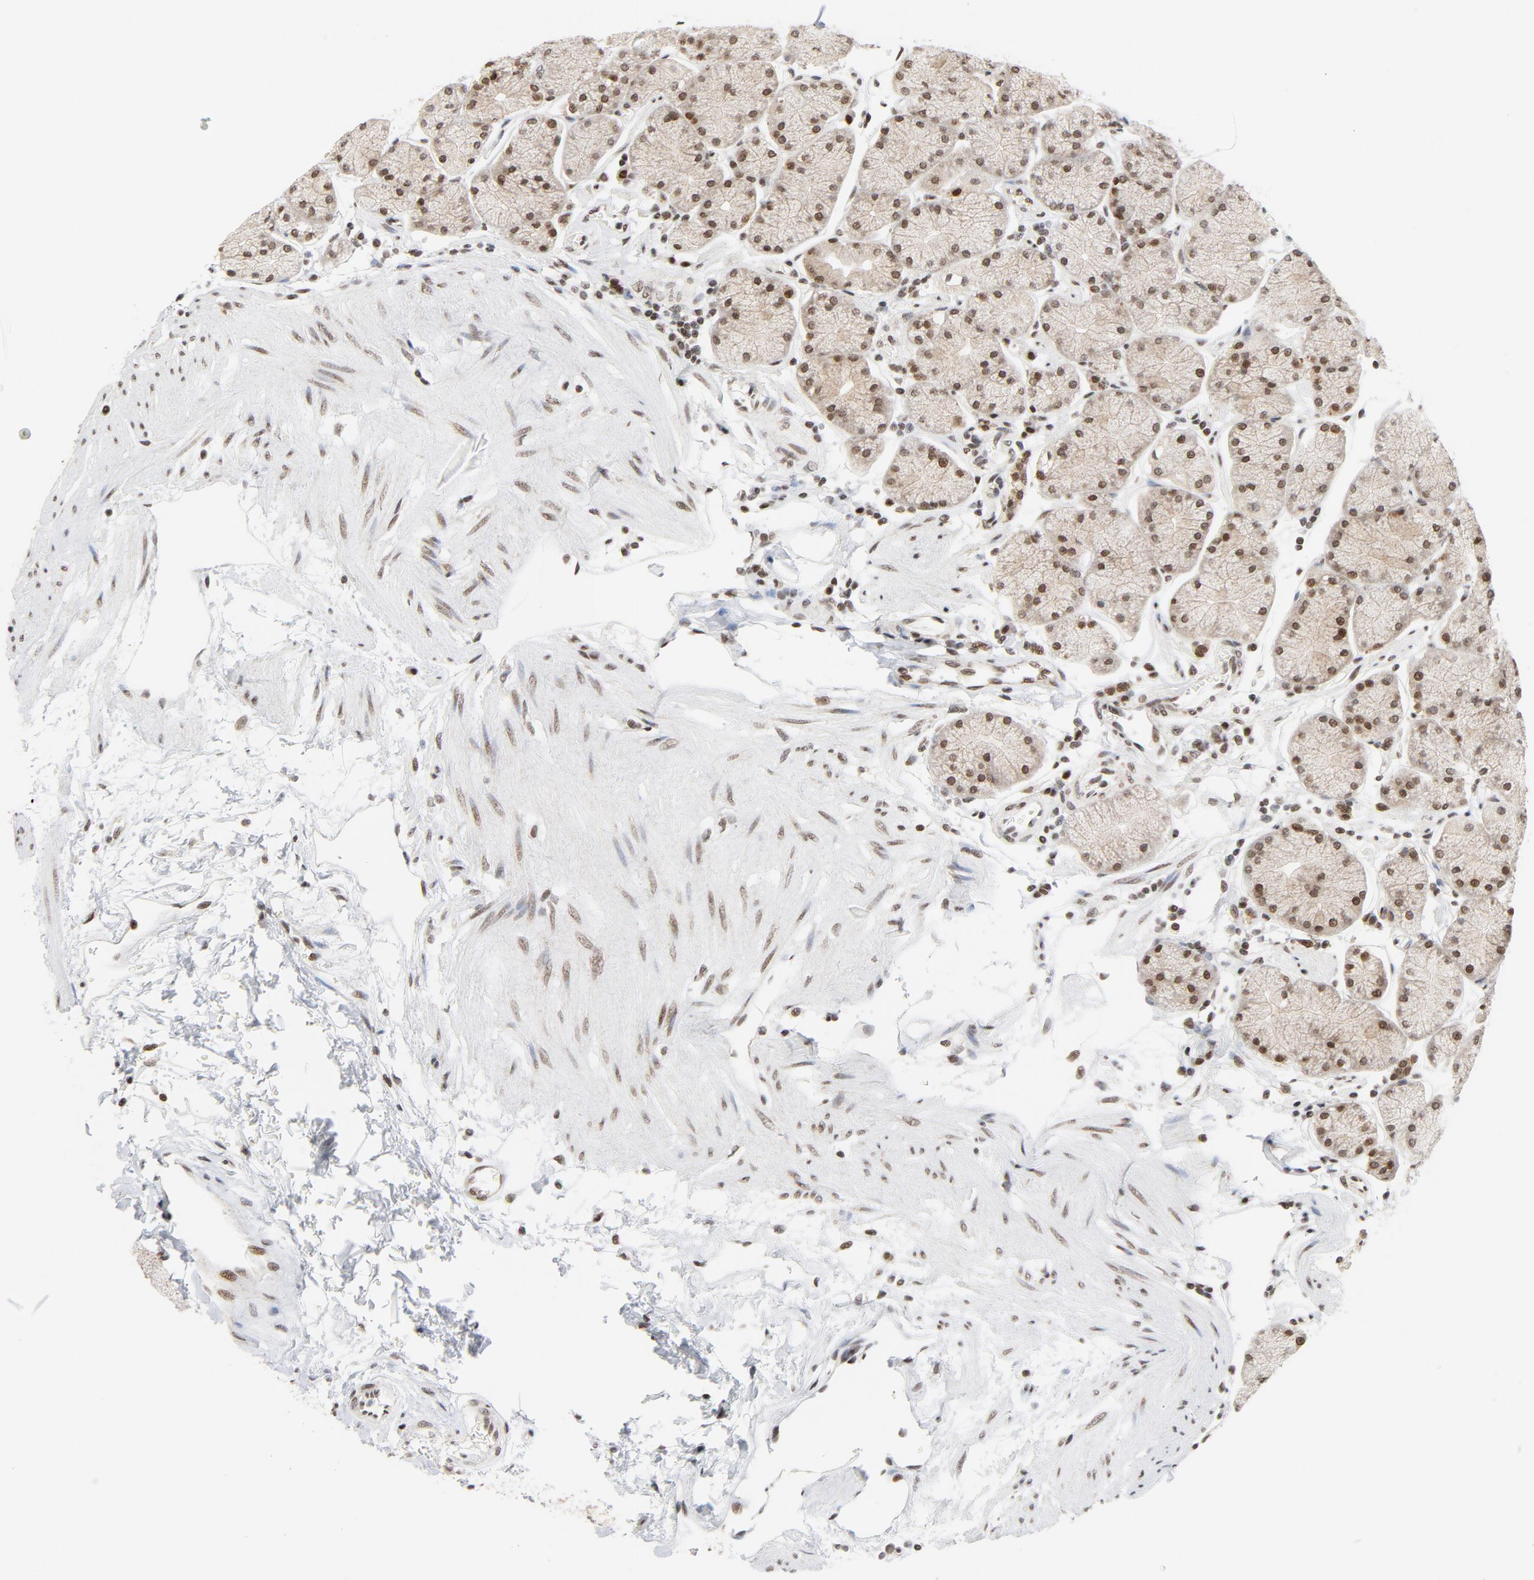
{"staining": {"intensity": "moderate", "quantity": ">75%", "location": "nuclear"}, "tissue": "stomach", "cell_type": "Glandular cells", "image_type": "normal", "snomed": [{"axis": "morphology", "description": "Normal tissue, NOS"}, {"axis": "topography", "description": "Stomach, upper"}, {"axis": "topography", "description": "Stomach"}], "caption": "Moderate nuclear expression is seen in approximately >75% of glandular cells in unremarkable stomach.", "gene": "ERCC1", "patient": {"sex": "male", "age": 76}}